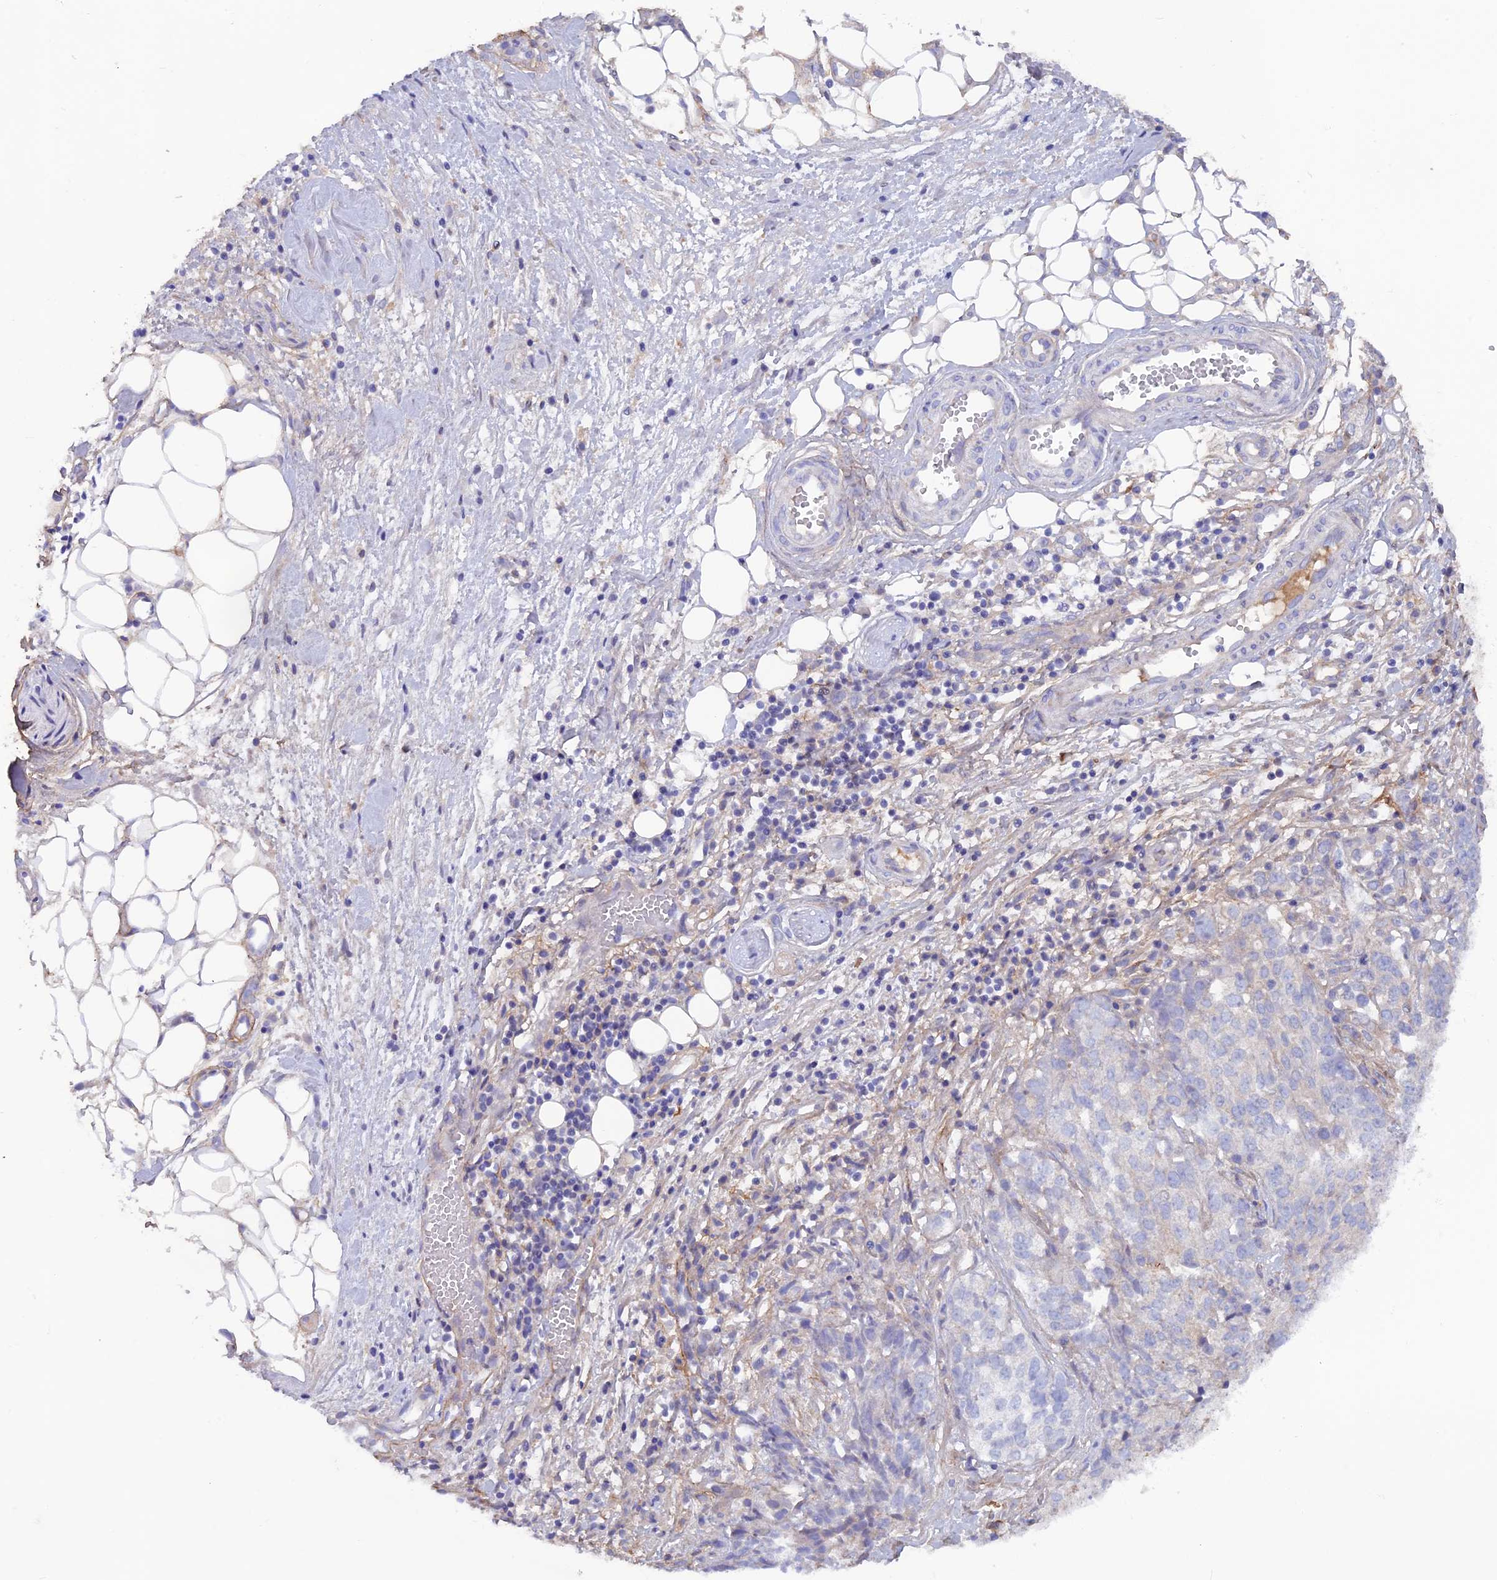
{"staining": {"intensity": "negative", "quantity": "none", "location": "none"}, "tissue": "ovarian cancer", "cell_type": "Tumor cells", "image_type": "cancer", "snomed": [{"axis": "morphology", "description": "Cystadenocarcinoma, serous, NOS"}, {"axis": "topography", "description": "Soft tissue"}, {"axis": "topography", "description": "Ovary"}], "caption": "DAB immunohistochemical staining of serous cystadenocarcinoma (ovarian) reveals no significant staining in tumor cells.", "gene": "COL4A3", "patient": {"sex": "female", "age": 57}}